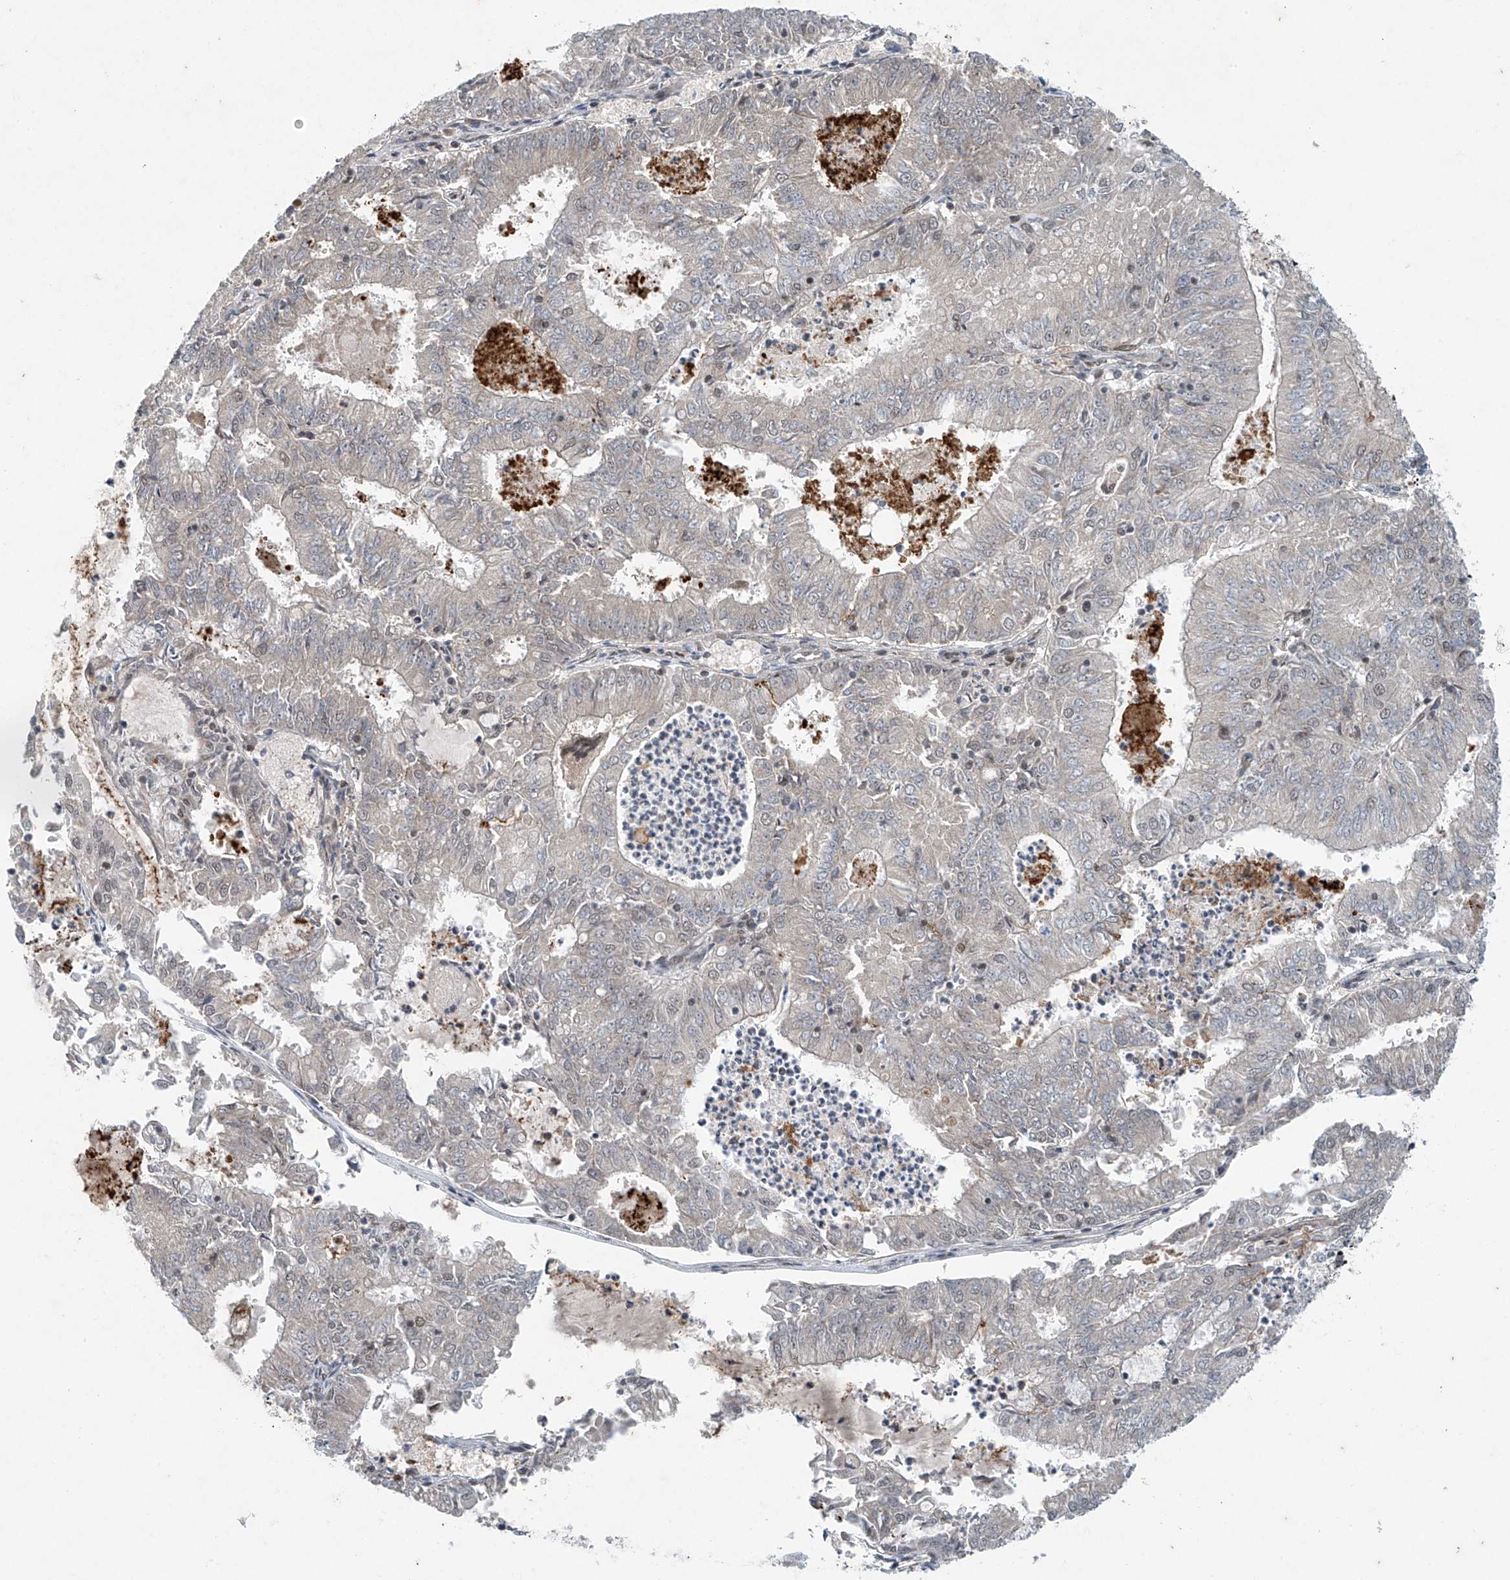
{"staining": {"intensity": "negative", "quantity": "none", "location": "none"}, "tissue": "endometrial cancer", "cell_type": "Tumor cells", "image_type": "cancer", "snomed": [{"axis": "morphology", "description": "Adenocarcinoma, NOS"}, {"axis": "topography", "description": "Endometrium"}], "caption": "The photomicrograph reveals no significant staining in tumor cells of adenocarcinoma (endometrial). Brightfield microscopy of IHC stained with DAB (3,3'-diaminobenzidine) (brown) and hematoxylin (blue), captured at high magnification.", "gene": "TAF8", "patient": {"sex": "female", "age": 57}}